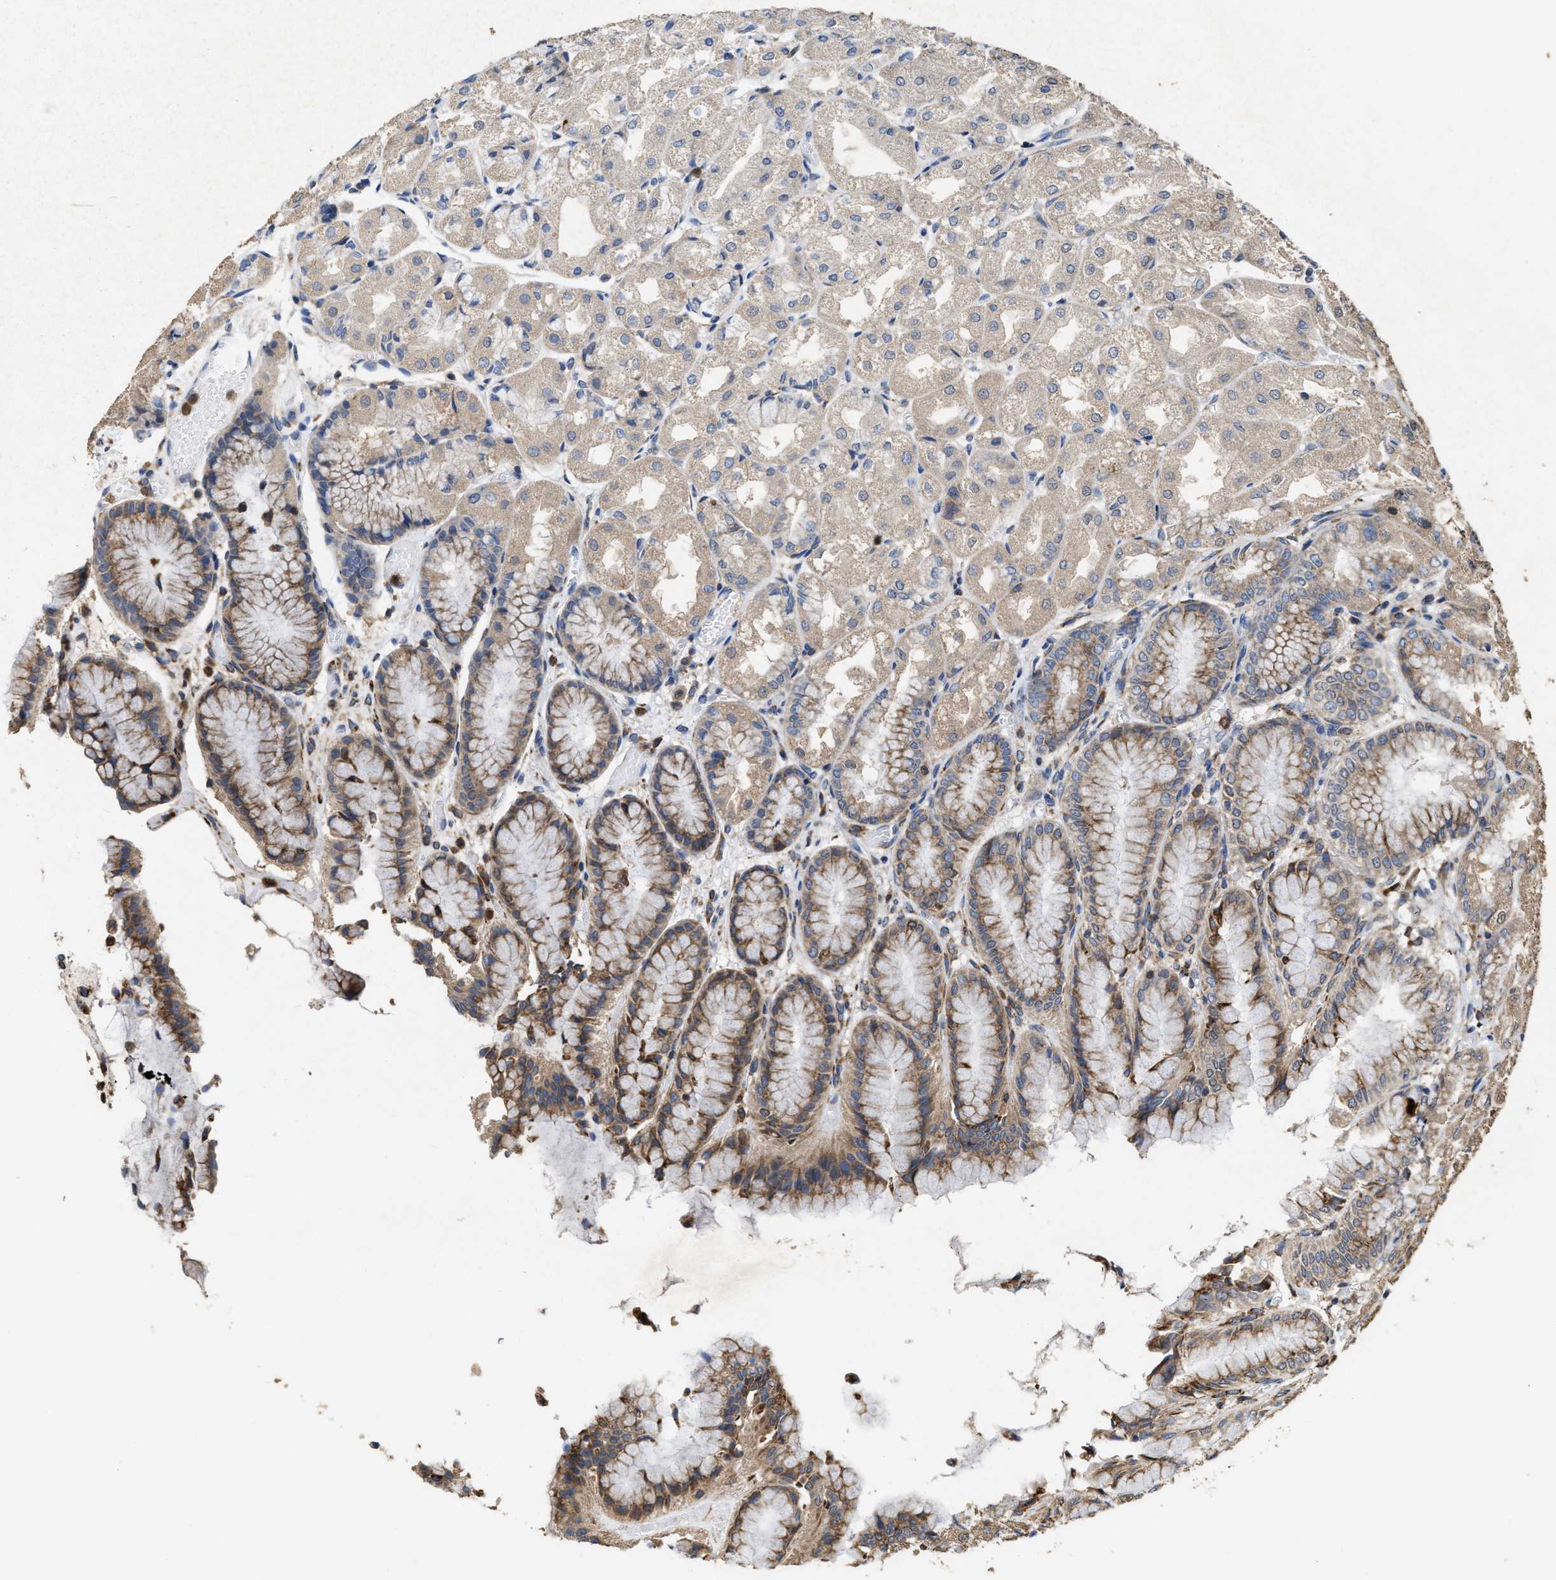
{"staining": {"intensity": "moderate", "quantity": "25%-75%", "location": "cytoplasmic/membranous"}, "tissue": "stomach", "cell_type": "Glandular cells", "image_type": "normal", "snomed": [{"axis": "morphology", "description": "Normal tissue, NOS"}, {"axis": "topography", "description": "Stomach, upper"}], "caption": "An immunohistochemistry histopathology image of benign tissue is shown. Protein staining in brown labels moderate cytoplasmic/membranous positivity in stomach within glandular cells.", "gene": "FGD3", "patient": {"sex": "male", "age": 72}}